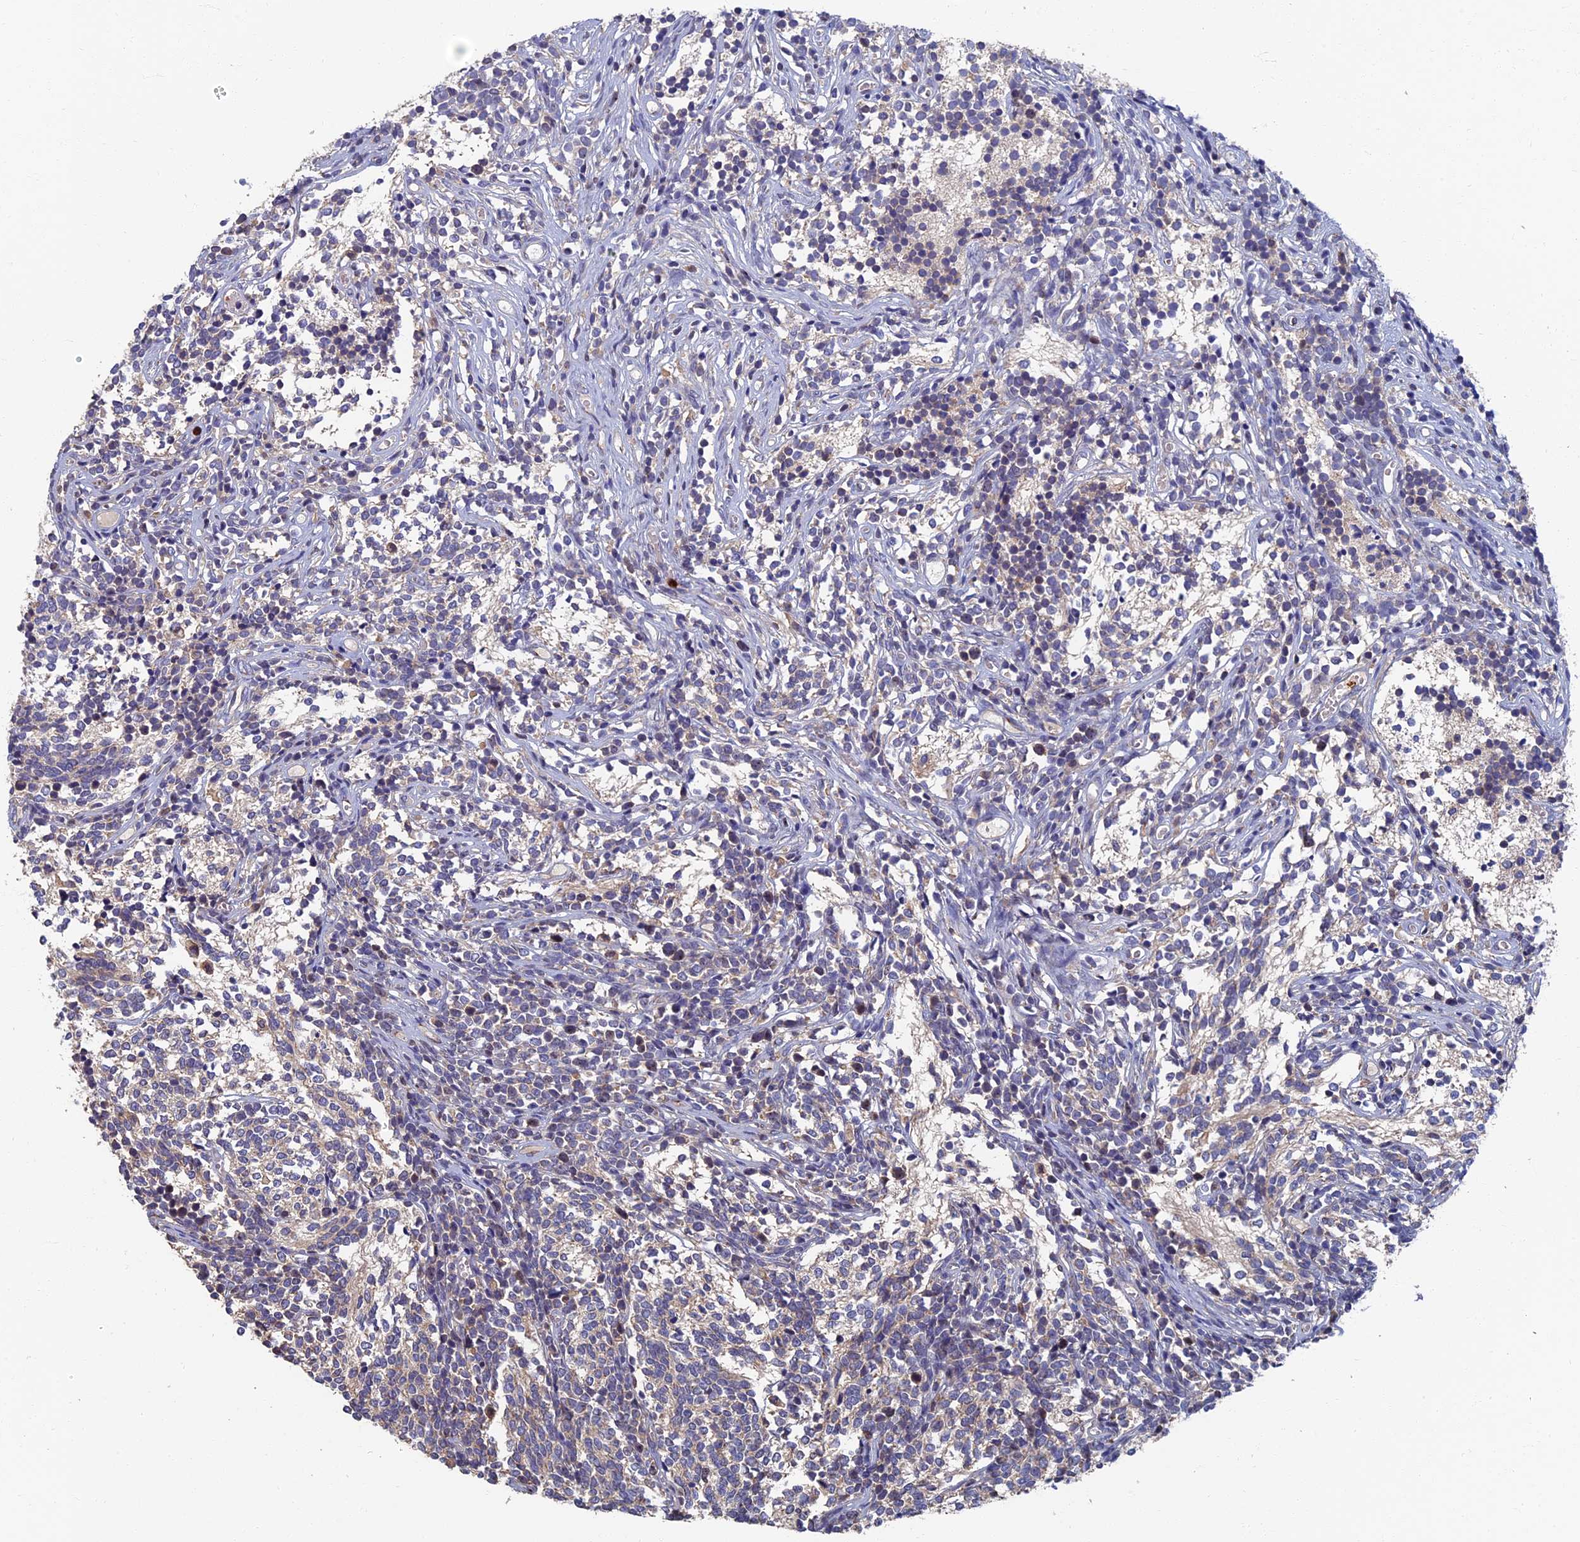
{"staining": {"intensity": "negative", "quantity": "none", "location": "none"}, "tissue": "glioma", "cell_type": "Tumor cells", "image_type": "cancer", "snomed": [{"axis": "morphology", "description": "Glioma, malignant, Low grade"}, {"axis": "topography", "description": "Brain"}], "caption": "High power microscopy histopathology image of an immunohistochemistry (IHC) photomicrograph of glioma, revealing no significant expression in tumor cells.", "gene": "TNK2", "patient": {"sex": "female", "age": 1}}